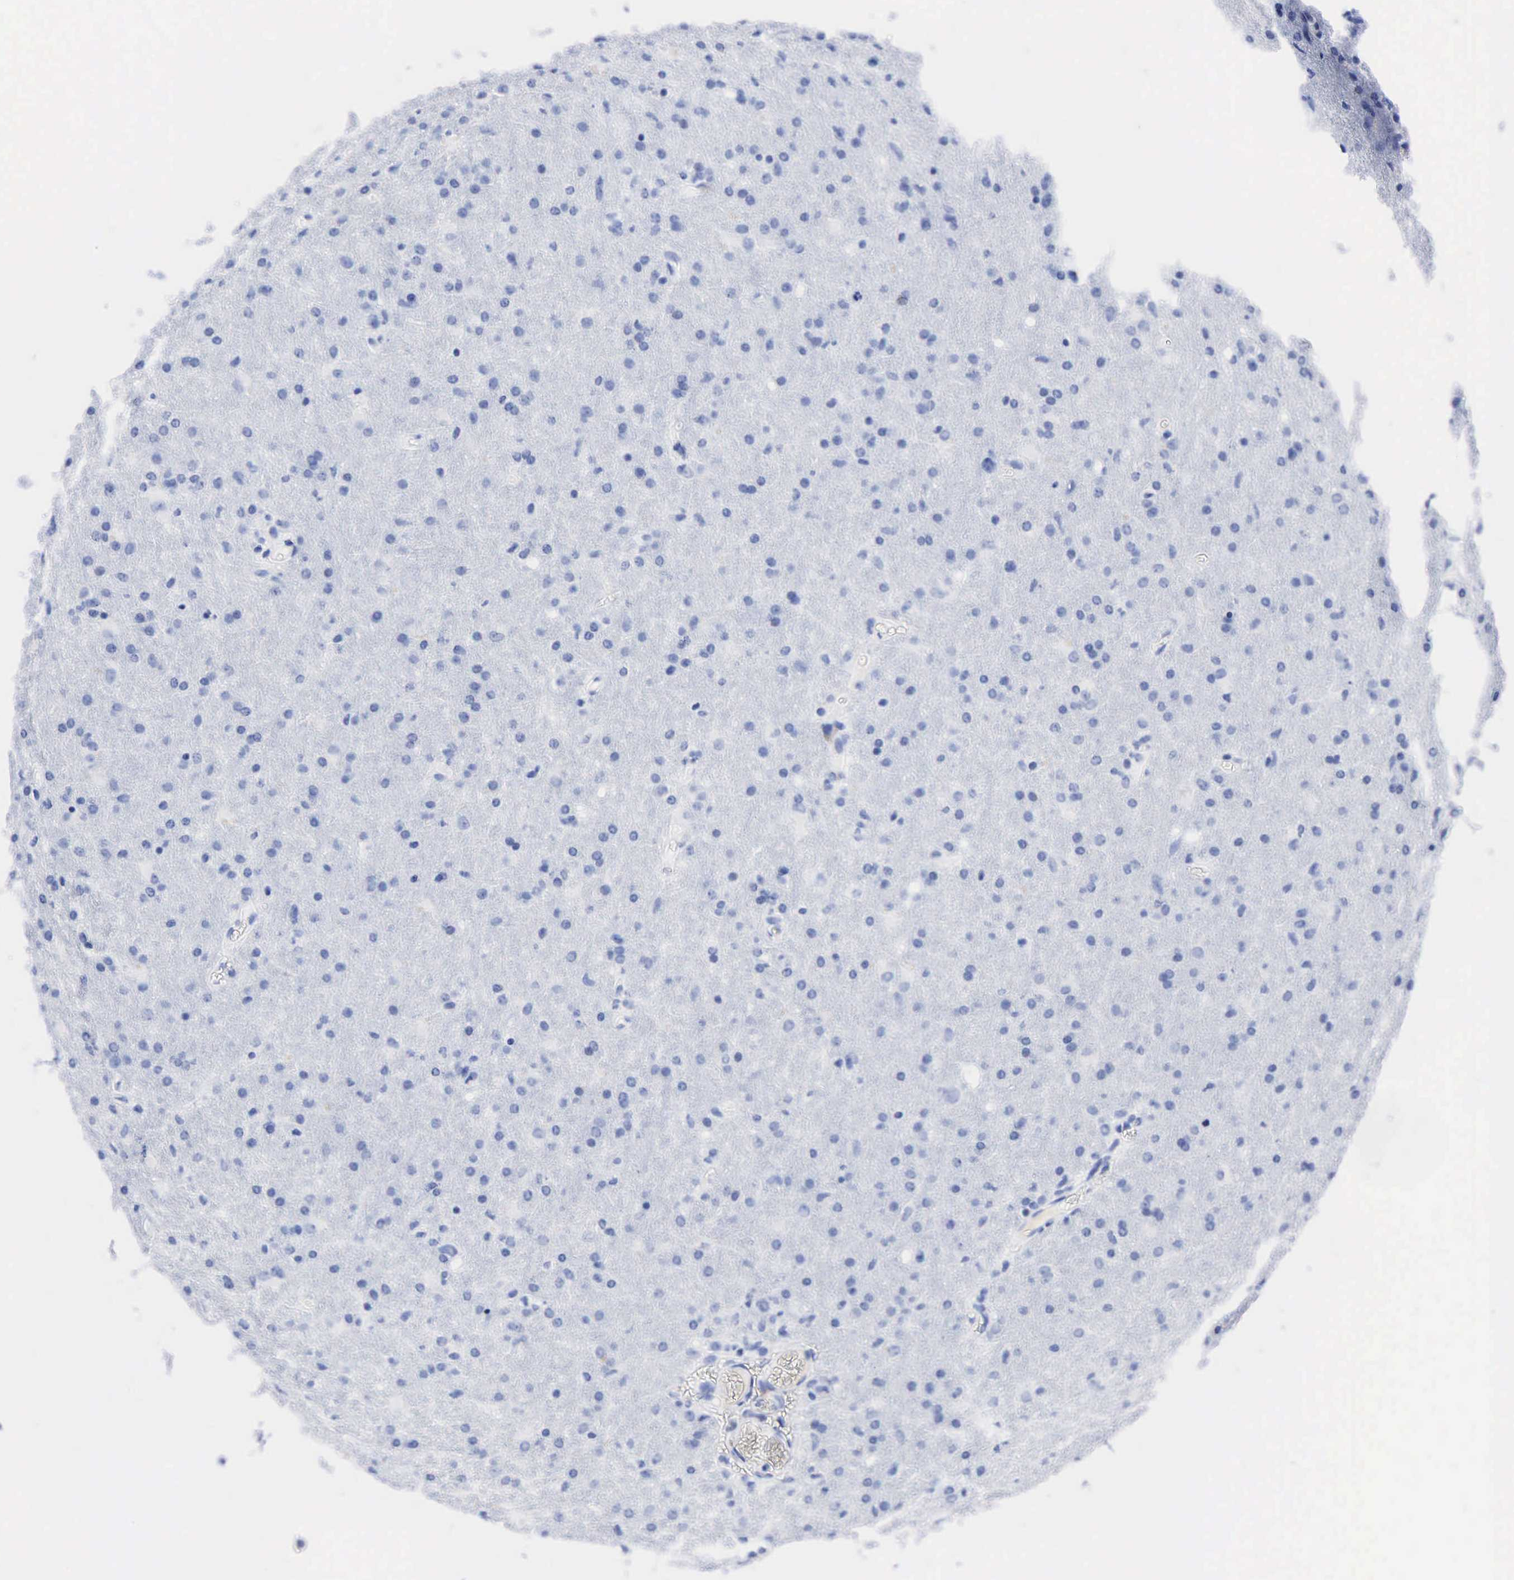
{"staining": {"intensity": "negative", "quantity": "none", "location": "none"}, "tissue": "glioma", "cell_type": "Tumor cells", "image_type": "cancer", "snomed": [{"axis": "morphology", "description": "Glioma, malignant, High grade"}, {"axis": "topography", "description": "Brain"}], "caption": "A micrograph of human glioma is negative for staining in tumor cells. (DAB (3,3'-diaminobenzidine) immunohistochemistry, high magnification).", "gene": "NKX2-1", "patient": {"sex": "male", "age": 68}}